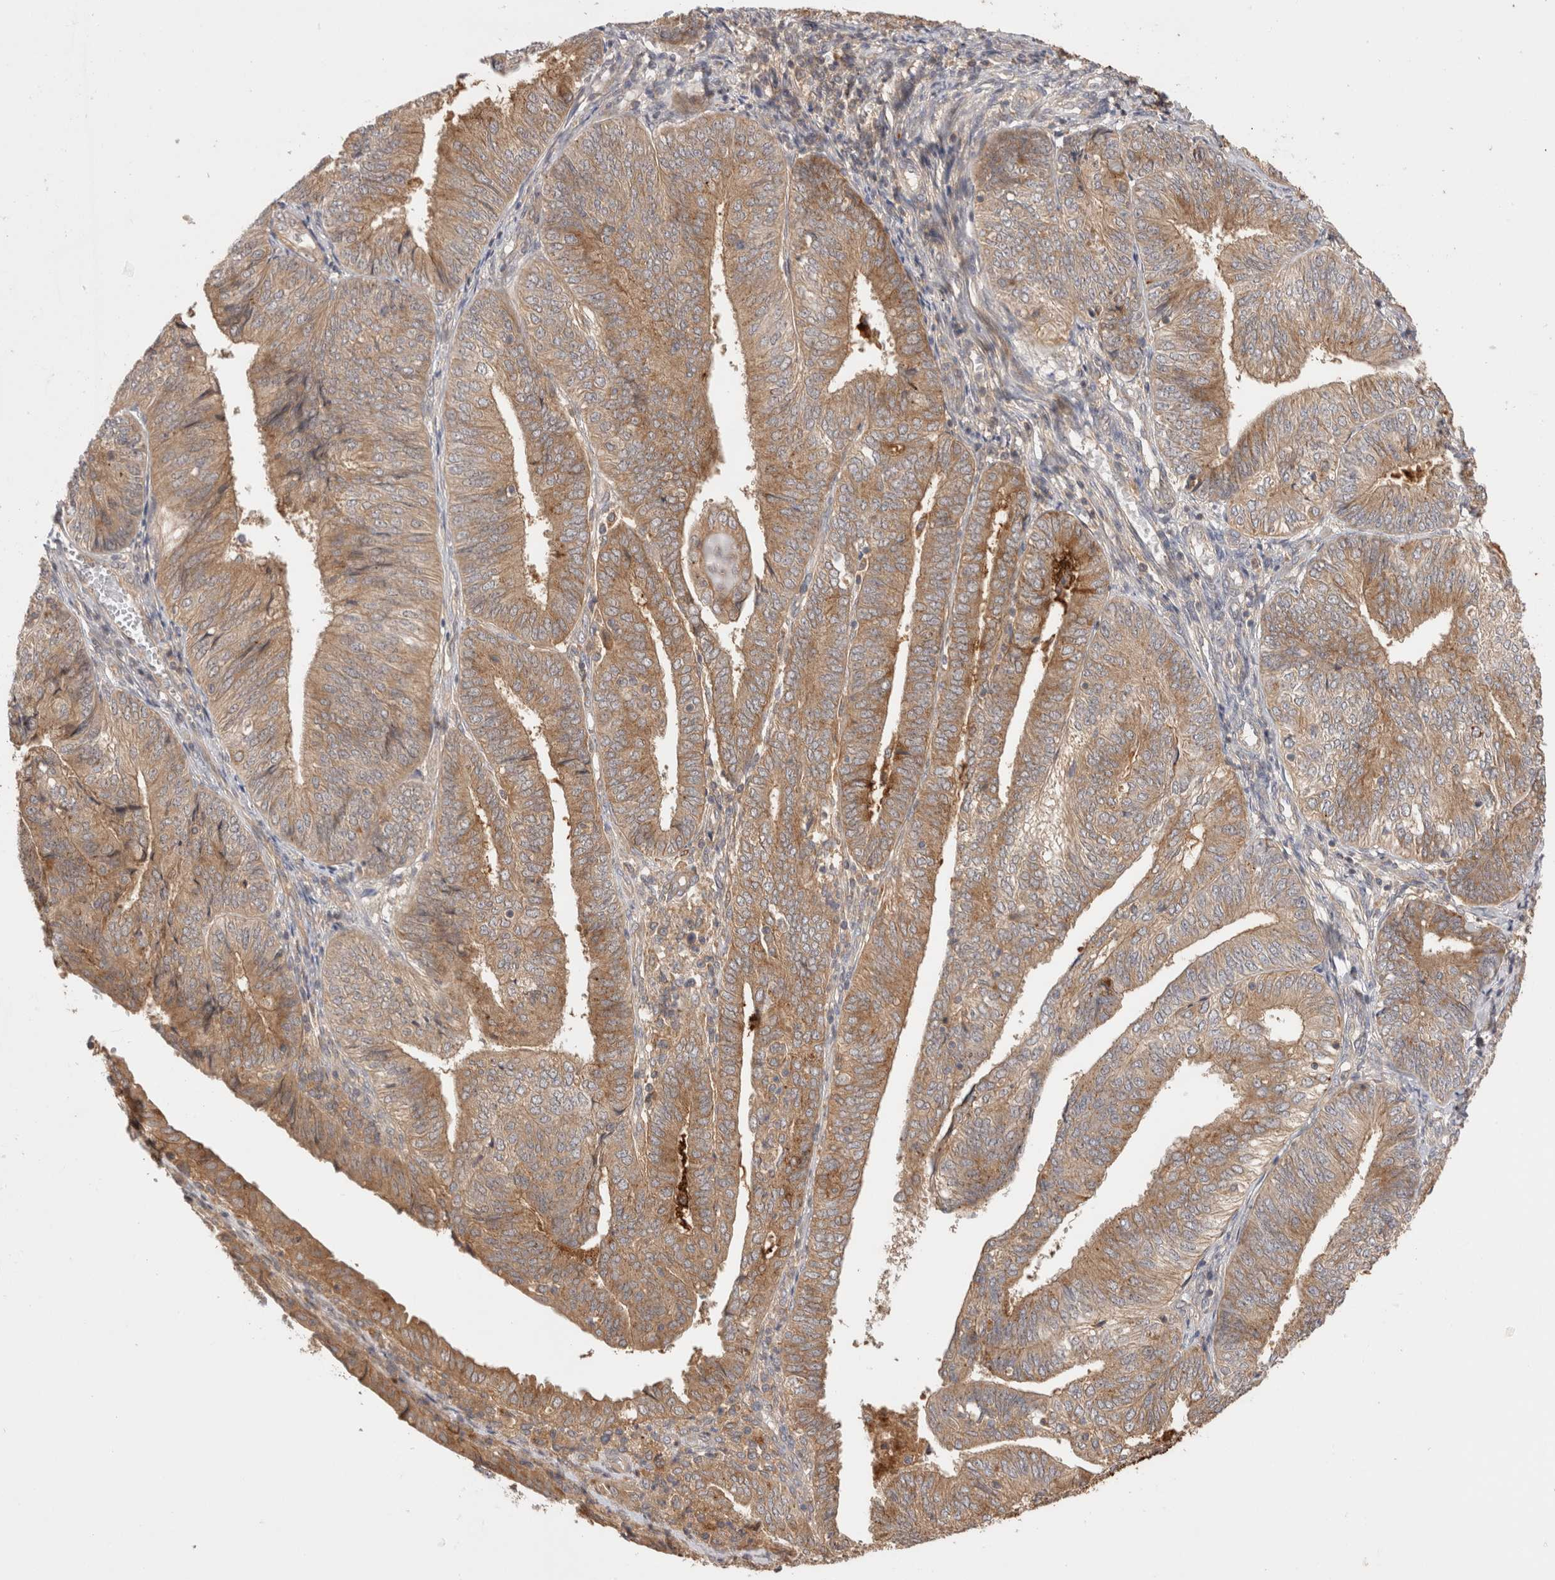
{"staining": {"intensity": "moderate", "quantity": ">75%", "location": "cytoplasmic/membranous"}, "tissue": "endometrial cancer", "cell_type": "Tumor cells", "image_type": "cancer", "snomed": [{"axis": "morphology", "description": "Adenocarcinoma, NOS"}, {"axis": "topography", "description": "Endometrium"}], "caption": "Endometrial adenocarcinoma tissue demonstrates moderate cytoplasmic/membranous positivity in approximately >75% of tumor cells", "gene": "VPS28", "patient": {"sex": "female", "age": 58}}